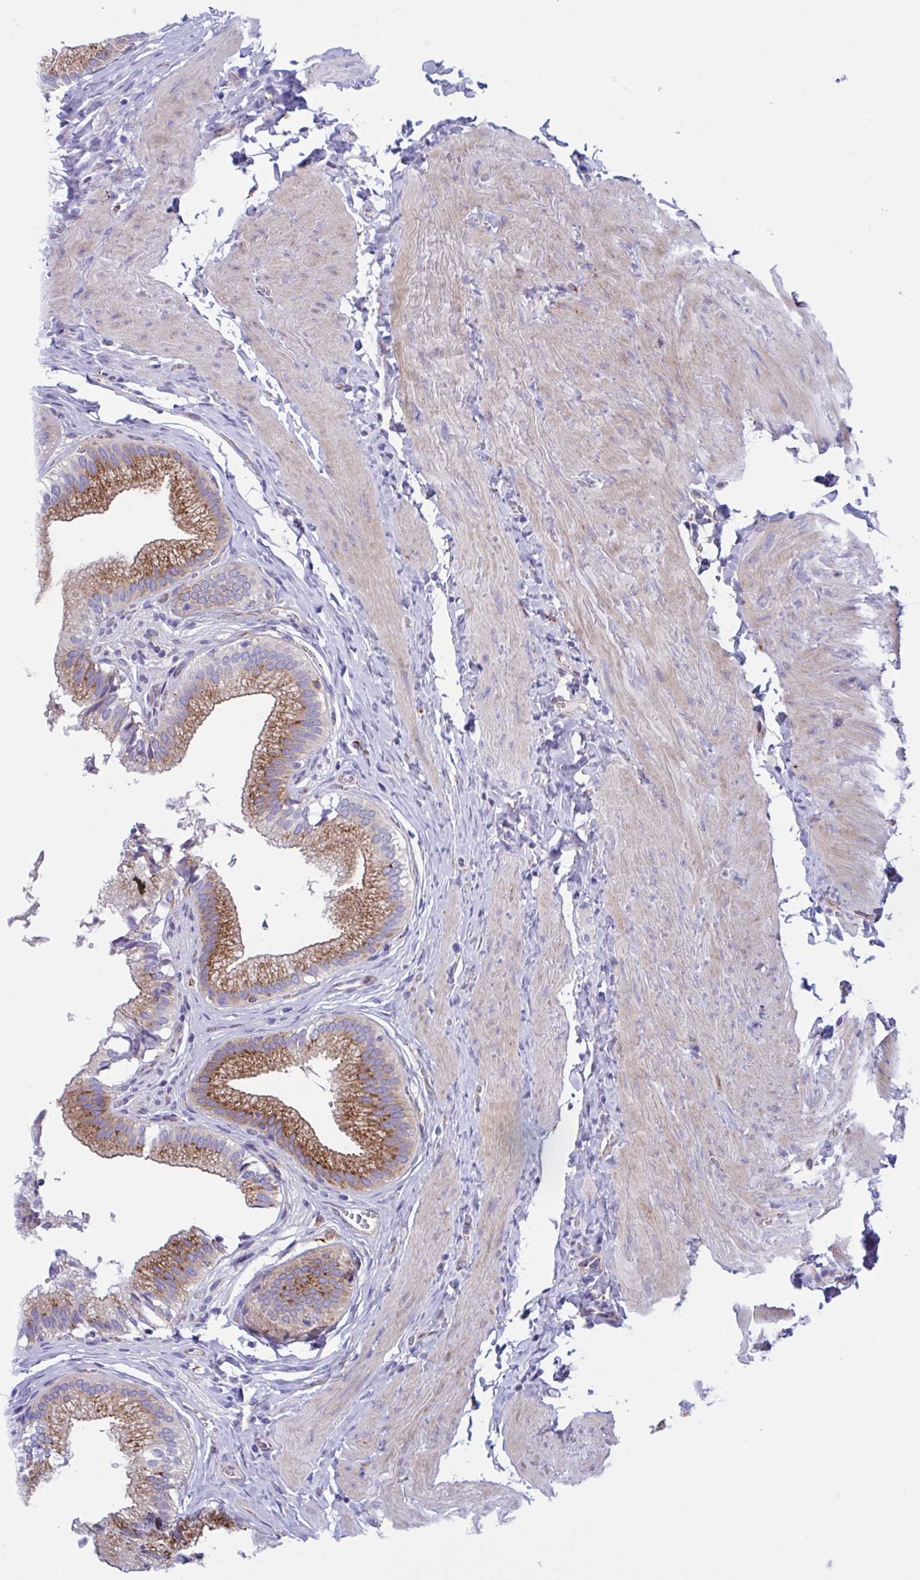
{"staining": {"intensity": "moderate", "quantity": ">75%", "location": "cytoplasmic/membranous"}, "tissue": "gallbladder", "cell_type": "Glandular cells", "image_type": "normal", "snomed": [{"axis": "morphology", "description": "Normal tissue, NOS"}, {"axis": "topography", "description": "Gallbladder"}, {"axis": "topography", "description": "Peripheral nerve tissue"}], "caption": "Gallbladder stained with immunohistochemistry (IHC) exhibits moderate cytoplasmic/membranous expression in about >75% of glandular cells. (Stains: DAB (3,3'-diaminobenzidine) in brown, nuclei in blue, Microscopy: brightfield microscopy at high magnification).", "gene": "PEAK3", "patient": {"sex": "male", "age": 17}}